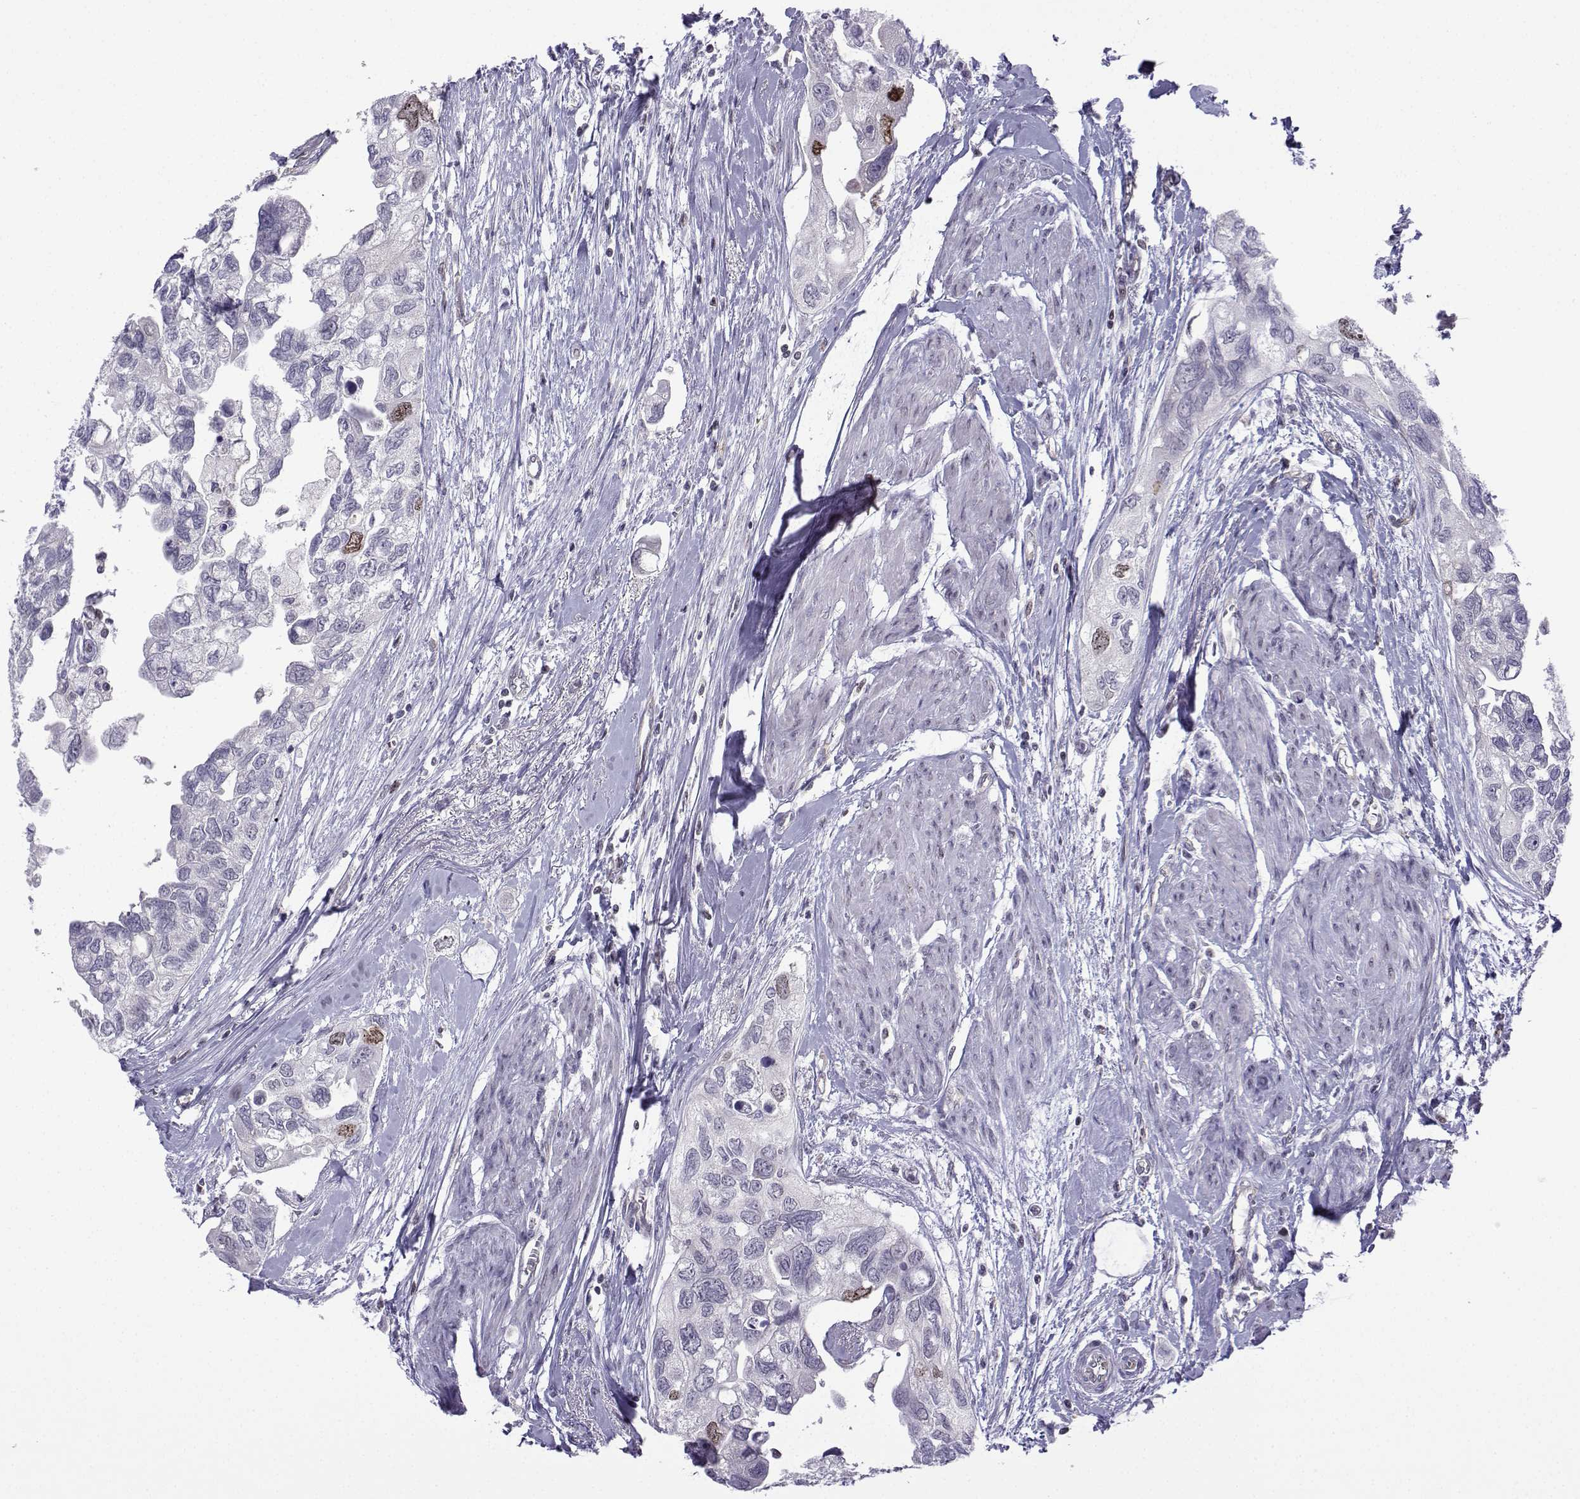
{"staining": {"intensity": "moderate", "quantity": "<25%", "location": "nuclear"}, "tissue": "urothelial cancer", "cell_type": "Tumor cells", "image_type": "cancer", "snomed": [{"axis": "morphology", "description": "Urothelial carcinoma, High grade"}, {"axis": "topography", "description": "Urinary bladder"}], "caption": "Urothelial cancer stained for a protein (brown) reveals moderate nuclear positive positivity in about <25% of tumor cells.", "gene": "INCENP", "patient": {"sex": "male", "age": 59}}